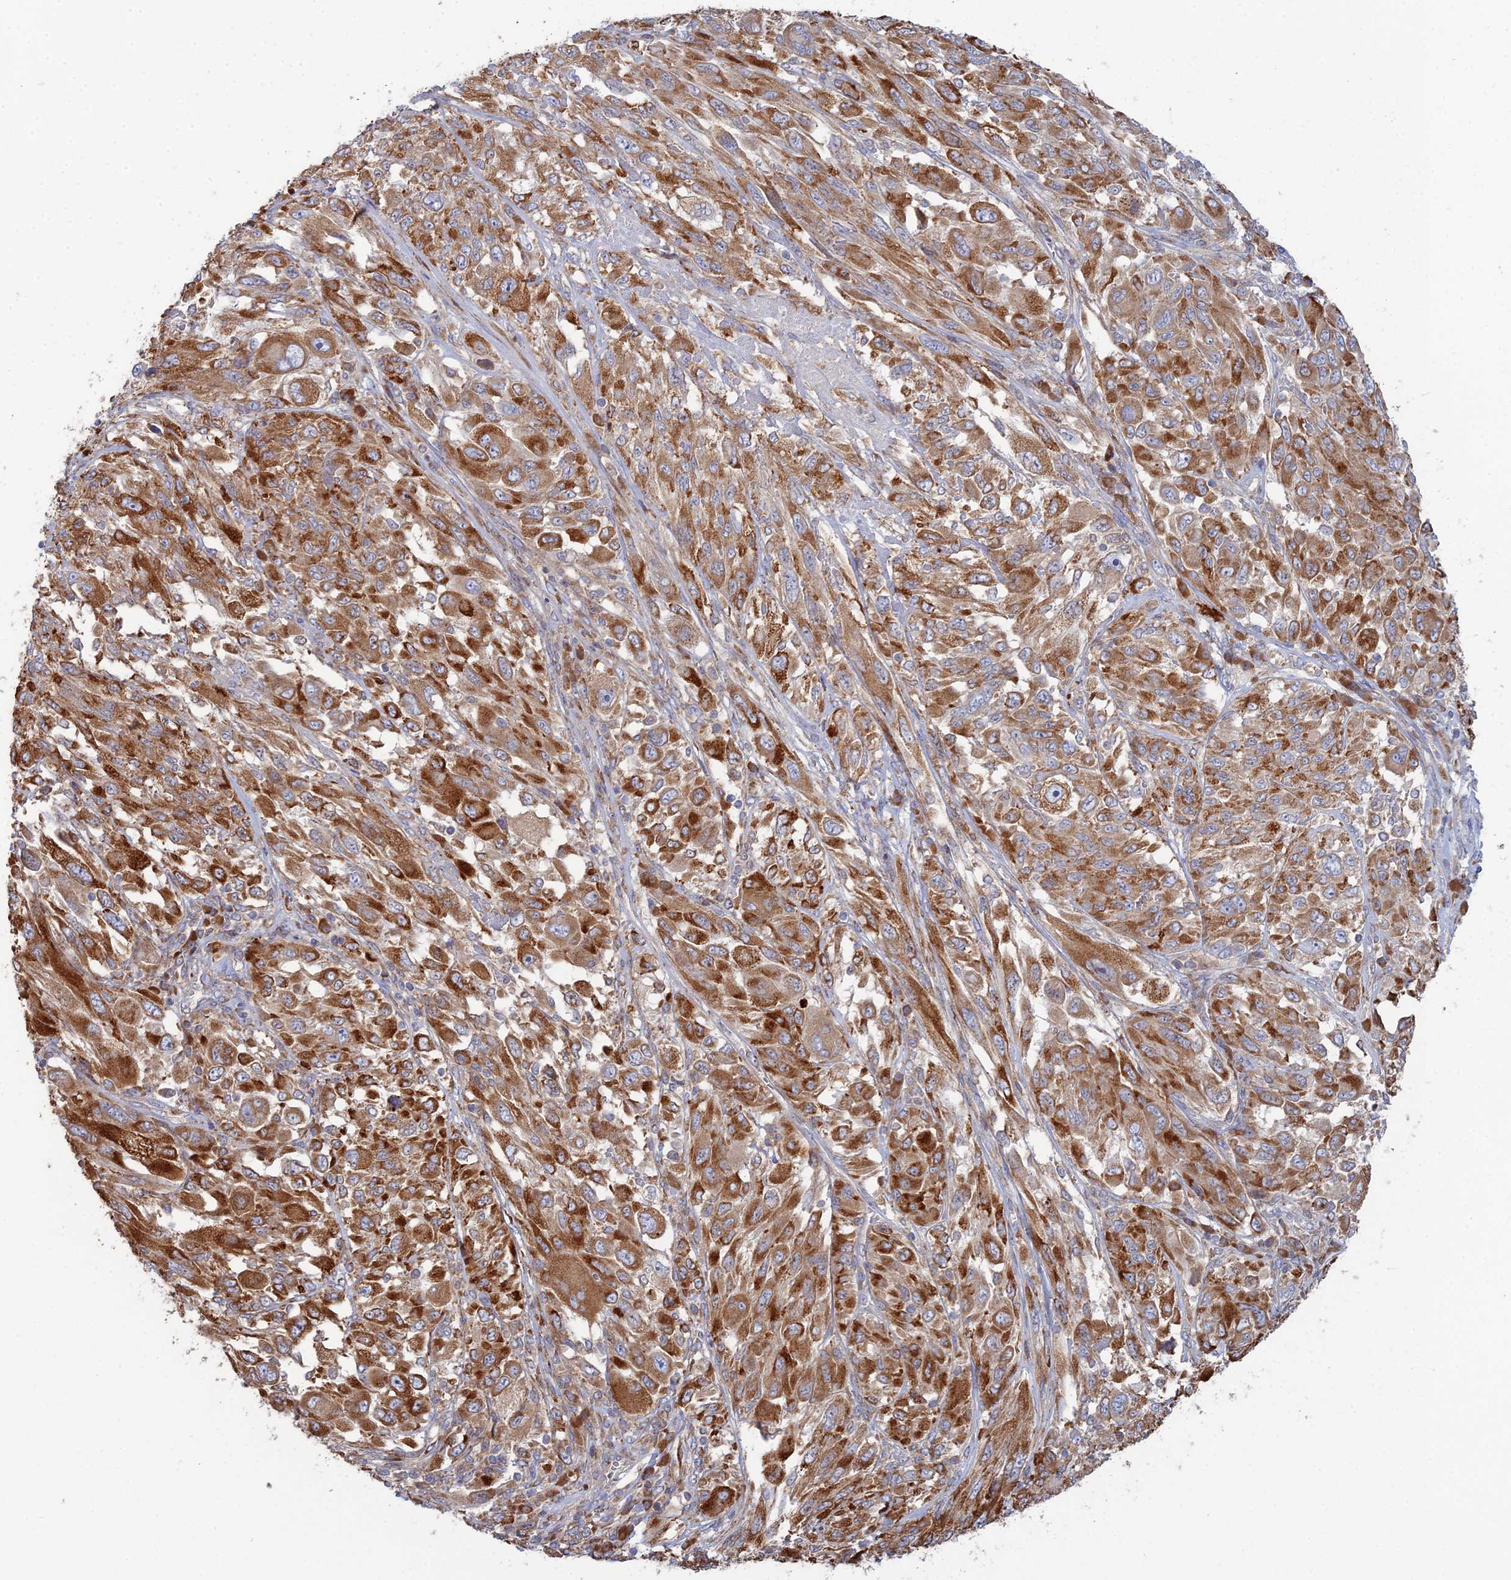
{"staining": {"intensity": "strong", "quantity": ">75%", "location": "cytoplasmic/membranous"}, "tissue": "melanoma", "cell_type": "Tumor cells", "image_type": "cancer", "snomed": [{"axis": "morphology", "description": "Malignant melanoma, NOS"}, {"axis": "topography", "description": "Skin"}], "caption": "Melanoma was stained to show a protein in brown. There is high levels of strong cytoplasmic/membranous positivity in about >75% of tumor cells.", "gene": "TRAPPC6A", "patient": {"sex": "female", "age": 91}}